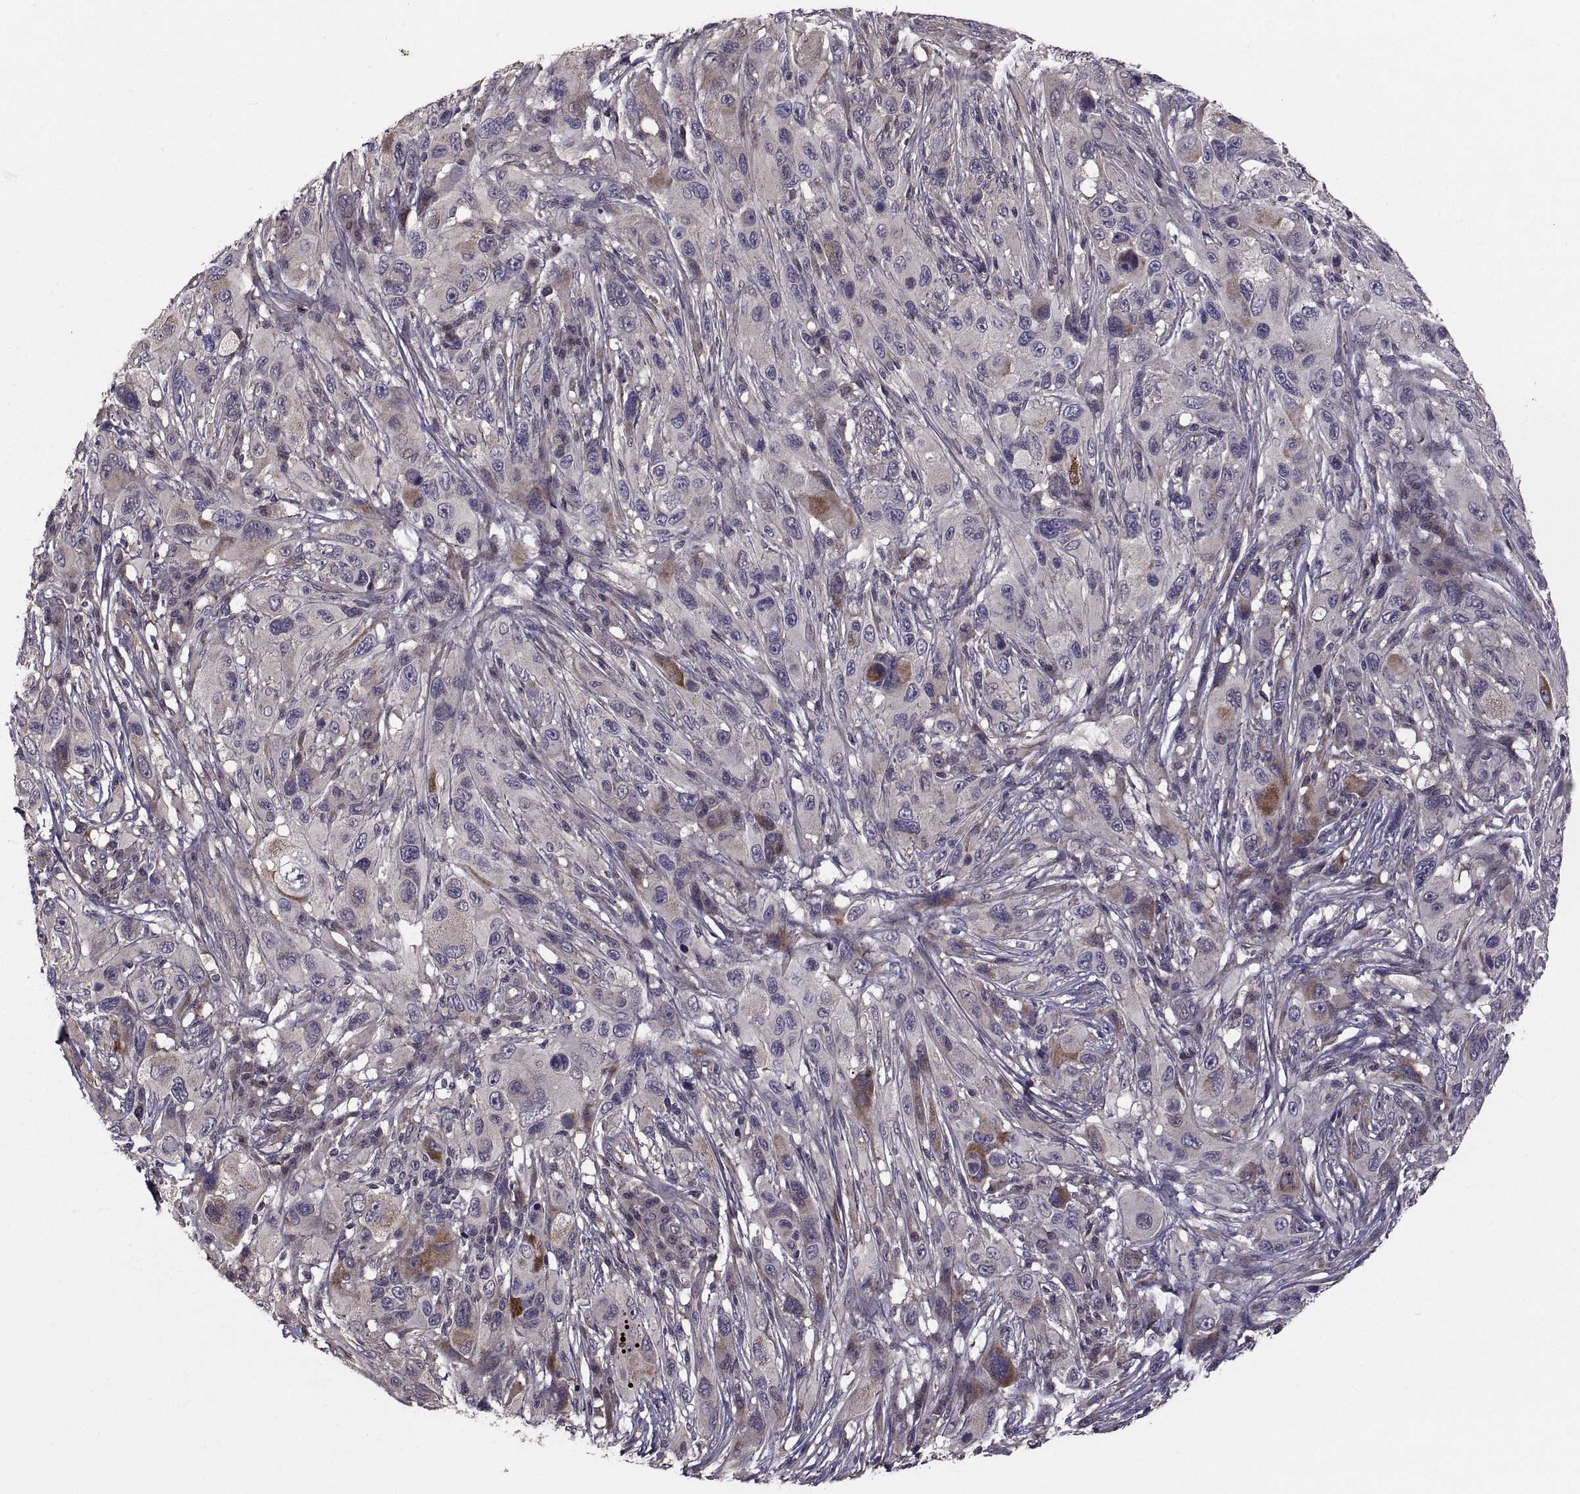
{"staining": {"intensity": "negative", "quantity": "none", "location": "none"}, "tissue": "melanoma", "cell_type": "Tumor cells", "image_type": "cancer", "snomed": [{"axis": "morphology", "description": "Malignant melanoma, NOS"}, {"axis": "topography", "description": "Skin"}], "caption": "A histopathology image of malignant melanoma stained for a protein reveals no brown staining in tumor cells. Nuclei are stained in blue.", "gene": "PMM2", "patient": {"sex": "male", "age": 53}}